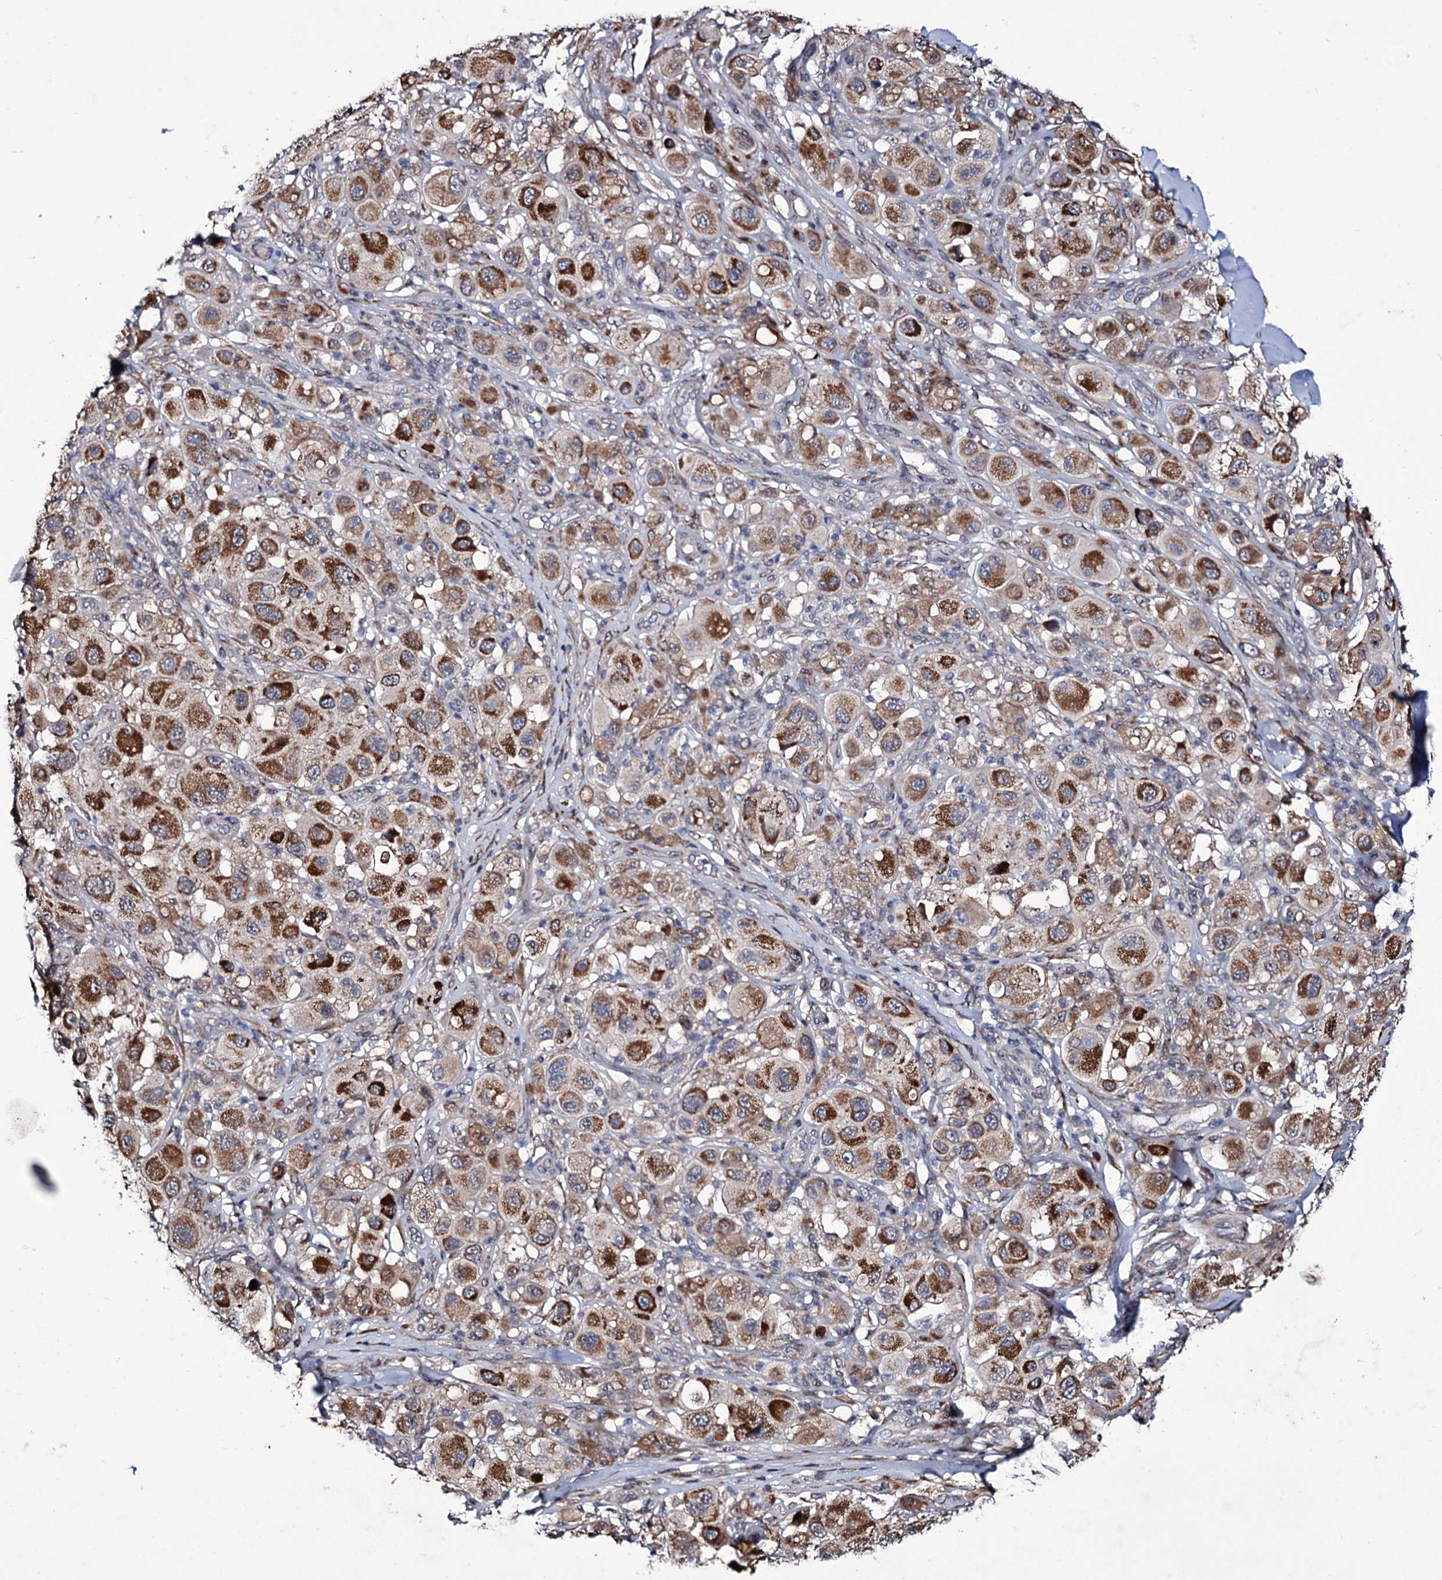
{"staining": {"intensity": "strong", "quantity": ">75%", "location": "cytoplasmic/membranous"}, "tissue": "melanoma", "cell_type": "Tumor cells", "image_type": "cancer", "snomed": [{"axis": "morphology", "description": "Malignant melanoma, Metastatic site"}, {"axis": "topography", "description": "Skin"}], "caption": "This is an image of immunohistochemistry (IHC) staining of melanoma, which shows strong expression in the cytoplasmic/membranous of tumor cells.", "gene": "TUBGCP5", "patient": {"sex": "male", "age": 41}}